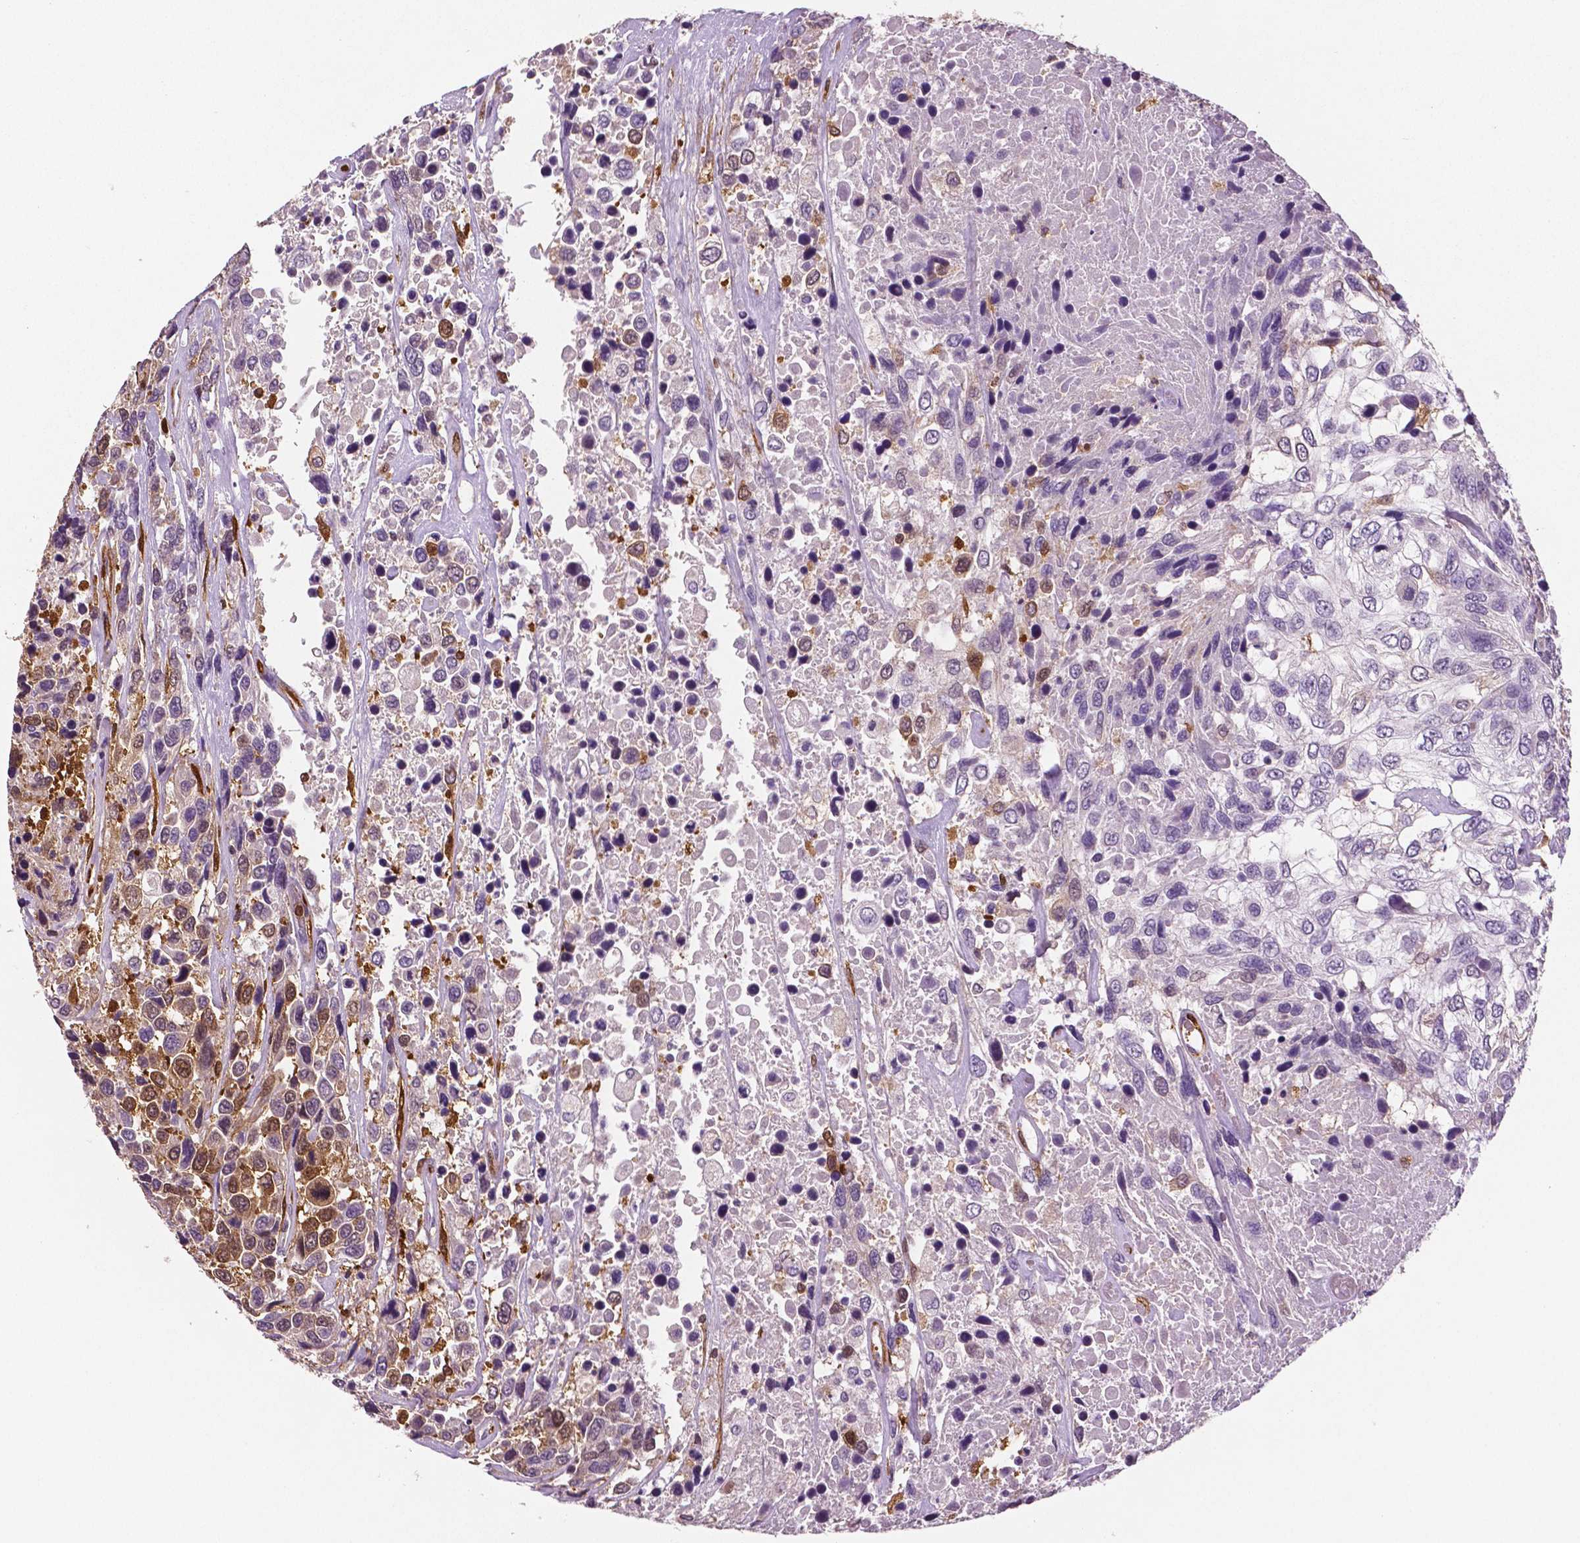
{"staining": {"intensity": "moderate", "quantity": "<25%", "location": "cytoplasmic/membranous,nuclear"}, "tissue": "urothelial cancer", "cell_type": "Tumor cells", "image_type": "cancer", "snomed": [{"axis": "morphology", "description": "Urothelial carcinoma, High grade"}, {"axis": "topography", "description": "Urinary bladder"}], "caption": "Urothelial cancer tissue displays moderate cytoplasmic/membranous and nuclear expression in approximately <25% of tumor cells, visualized by immunohistochemistry. (DAB = brown stain, brightfield microscopy at high magnification).", "gene": "PHGDH", "patient": {"sex": "female", "age": 70}}